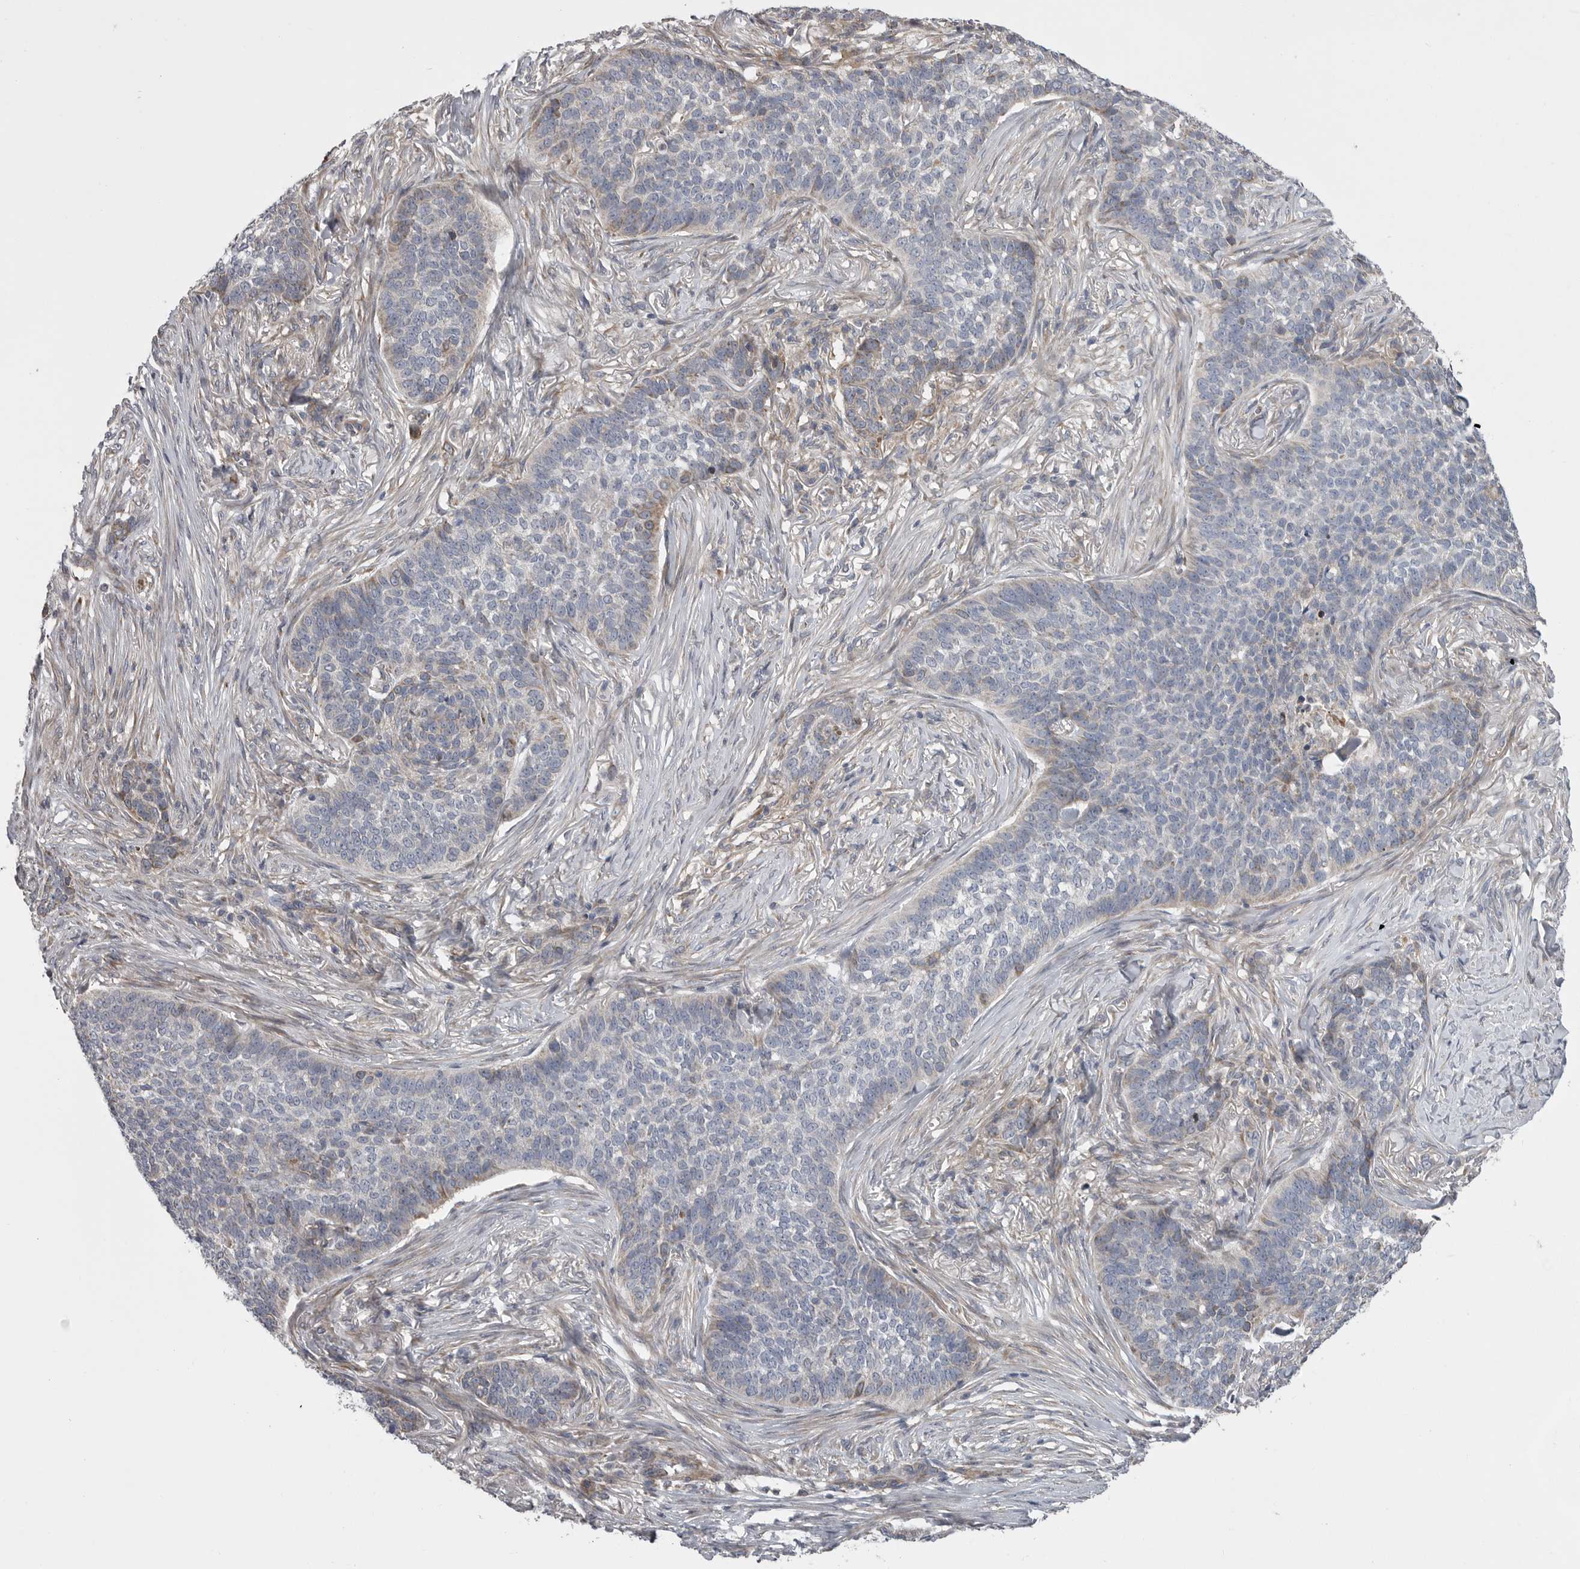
{"staining": {"intensity": "negative", "quantity": "none", "location": "none"}, "tissue": "skin cancer", "cell_type": "Tumor cells", "image_type": "cancer", "snomed": [{"axis": "morphology", "description": "Basal cell carcinoma"}, {"axis": "topography", "description": "Skin"}], "caption": "The photomicrograph exhibits no significant expression in tumor cells of skin cancer.", "gene": "CRP", "patient": {"sex": "male", "age": 85}}